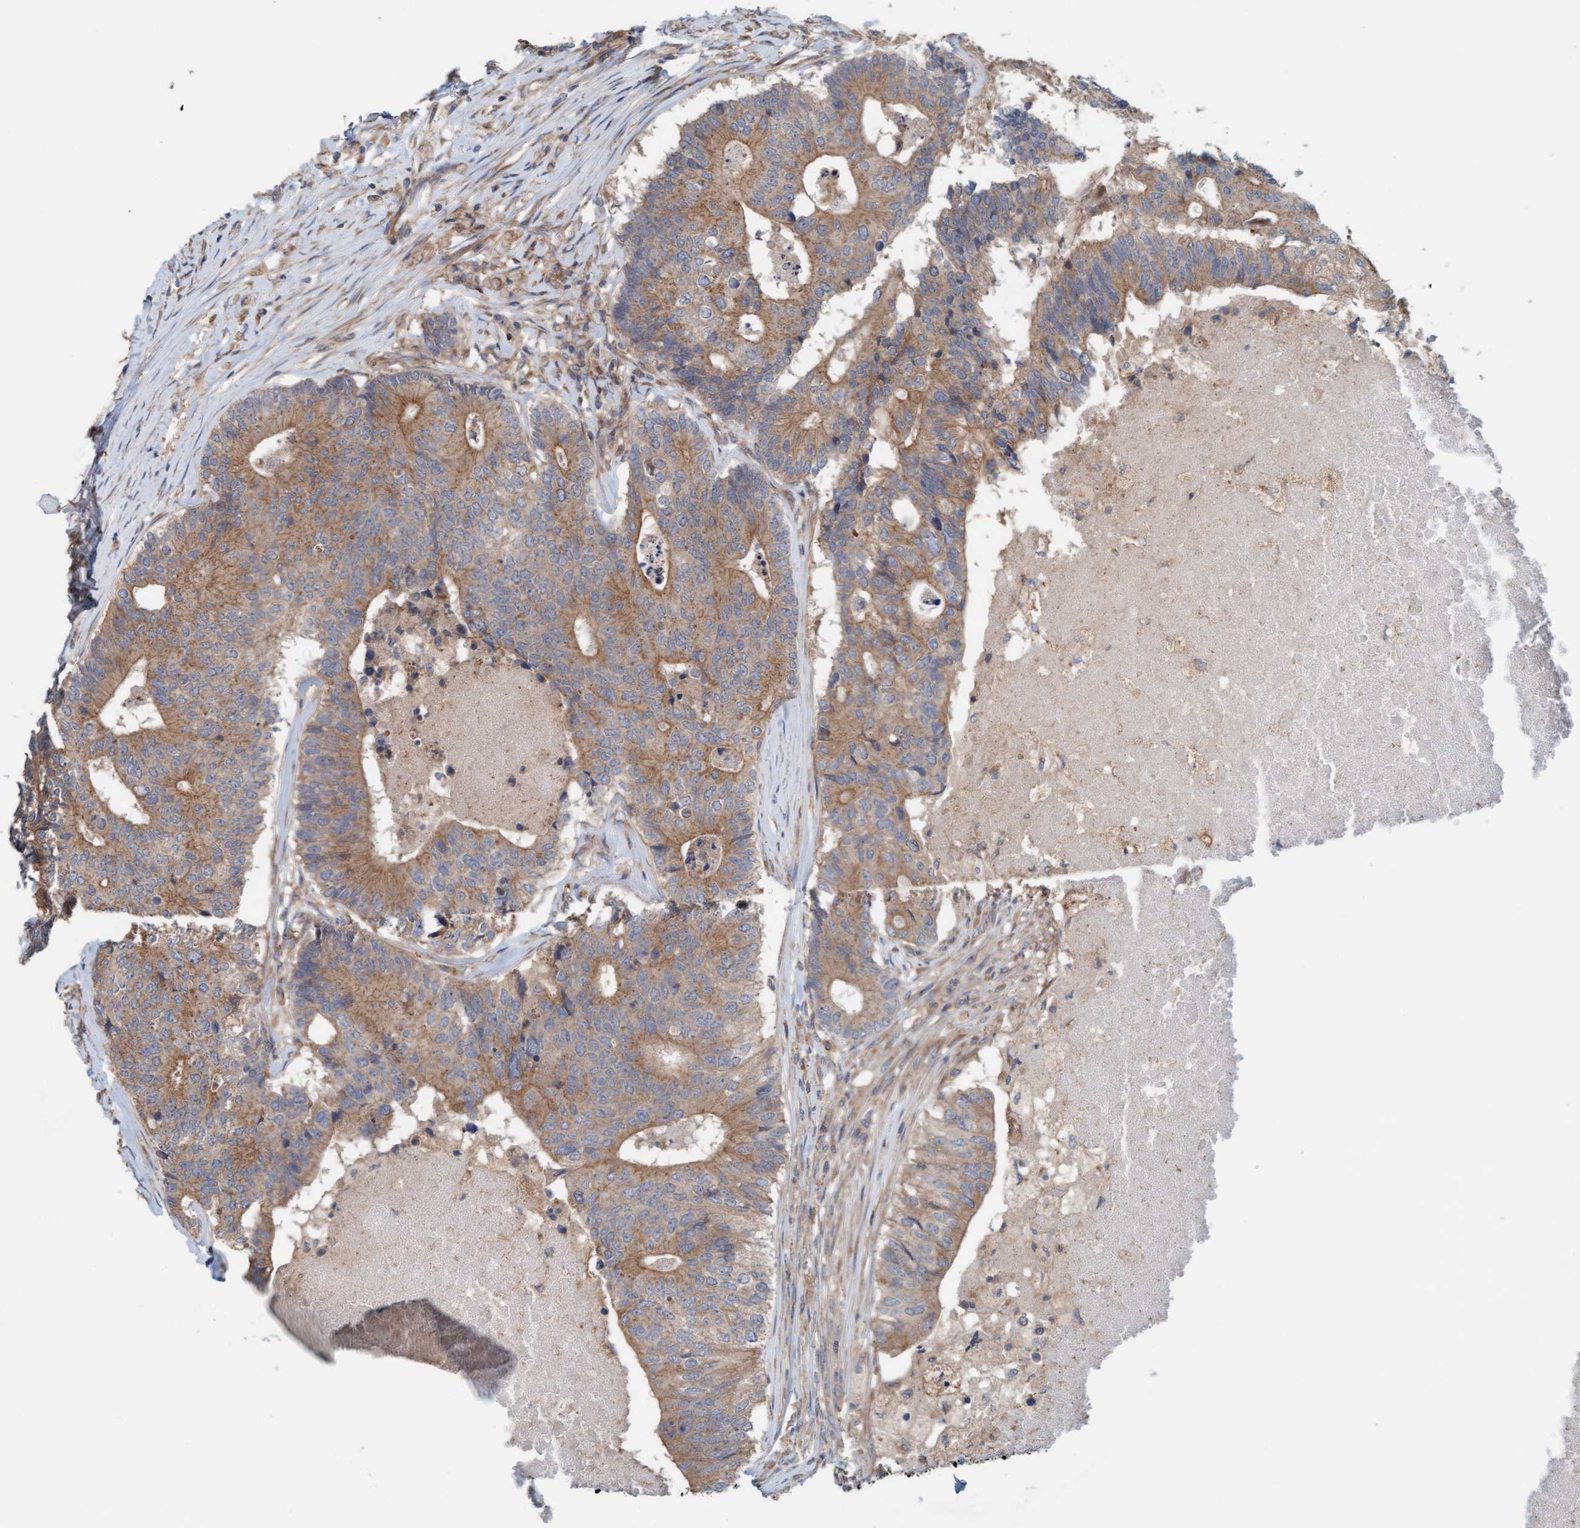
{"staining": {"intensity": "moderate", "quantity": ">75%", "location": "cytoplasmic/membranous"}, "tissue": "colorectal cancer", "cell_type": "Tumor cells", "image_type": "cancer", "snomed": [{"axis": "morphology", "description": "Adenocarcinoma, NOS"}, {"axis": "topography", "description": "Colon"}], "caption": "Adenocarcinoma (colorectal) stained with a protein marker reveals moderate staining in tumor cells.", "gene": "UBAP1", "patient": {"sex": "female", "age": 67}}